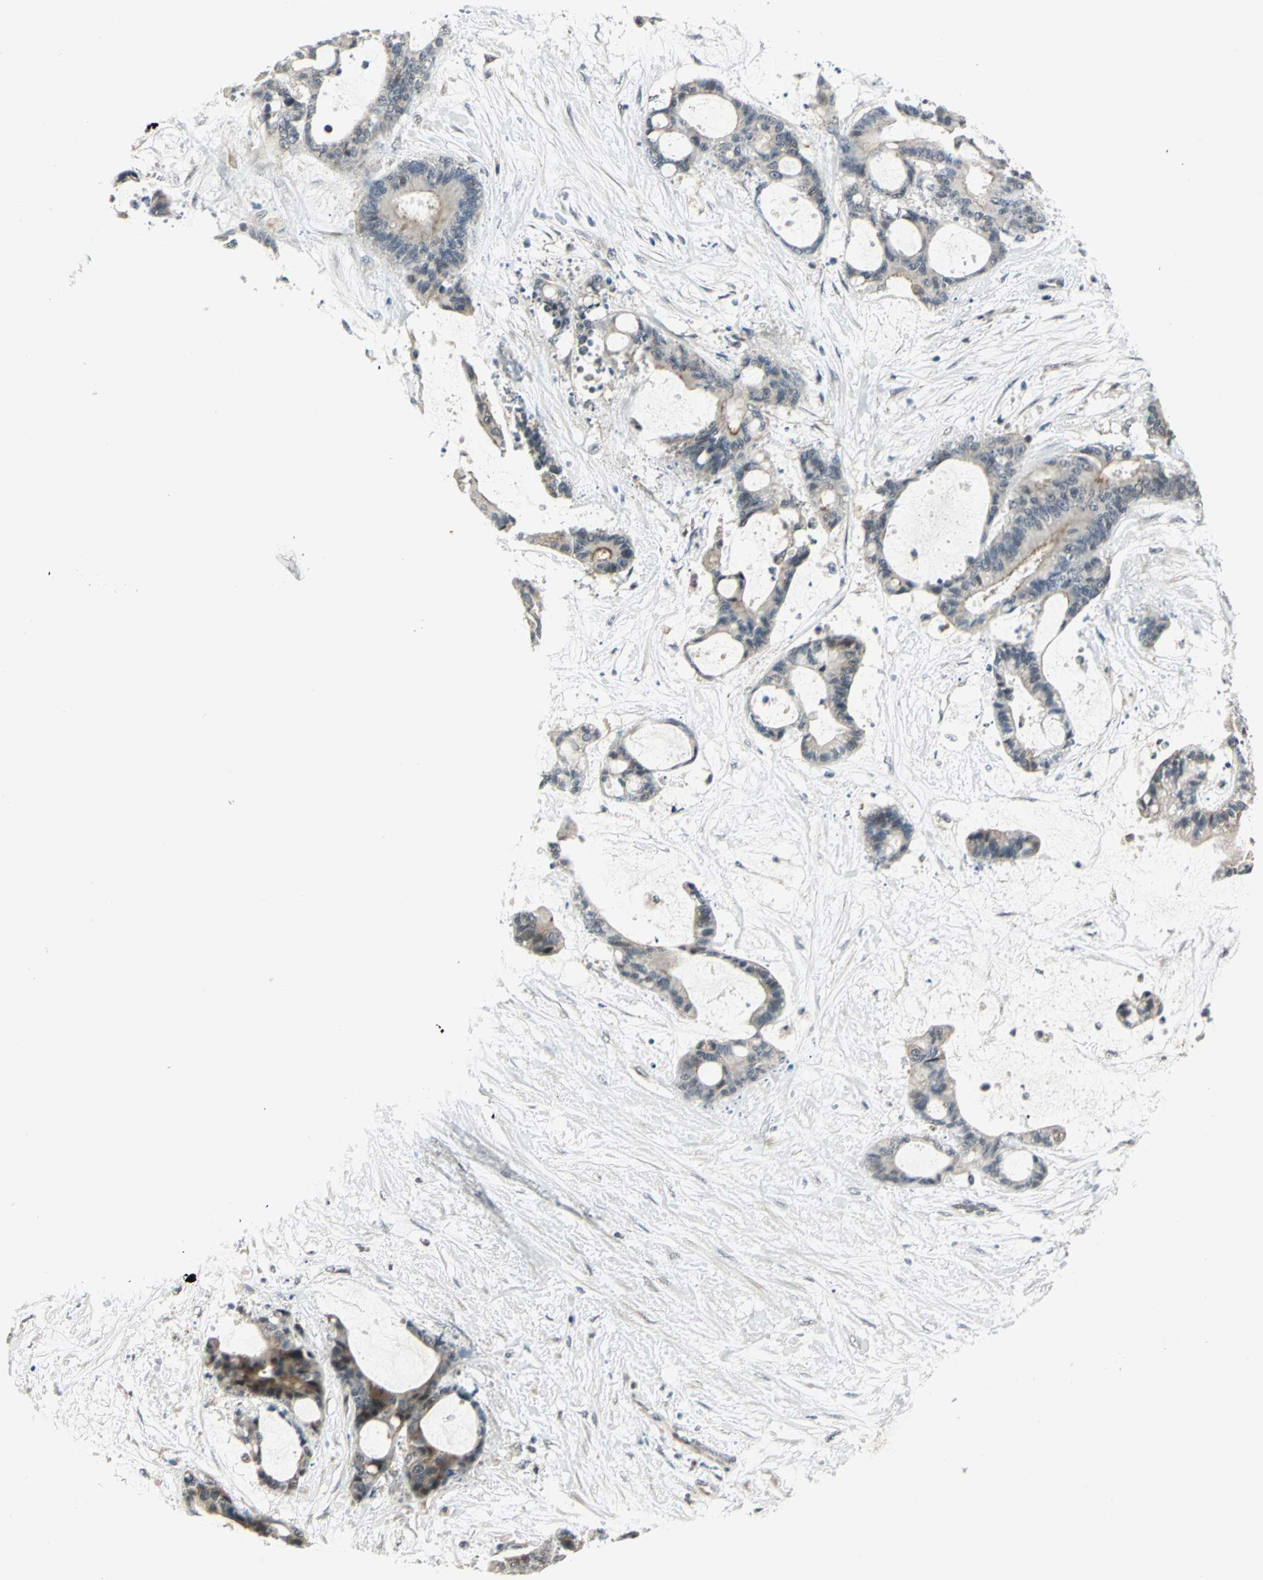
{"staining": {"intensity": "weak", "quantity": "25%-75%", "location": "cytoplasmic/membranous"}, "tissue": "liver cancer", "cell_type": "Tumor cells", "image_type": "cancer", "snomed": [{"axis": "morphology", "description": "Cholangiocarcinoma"}, {"axis": "topography", "description": "Liver"}], "caption": "Immunohistochemical staining of cholangiocarcinoma (liver) exhibits low levels of weak cytoplasmic/membranous positivity in about 25%-75% of tumor cells. (brown staining indicates protein expression, while blue staining denotes nuclei).", "gene": "PLAGL2", "patient": {"sex": "female", "age": 73}}